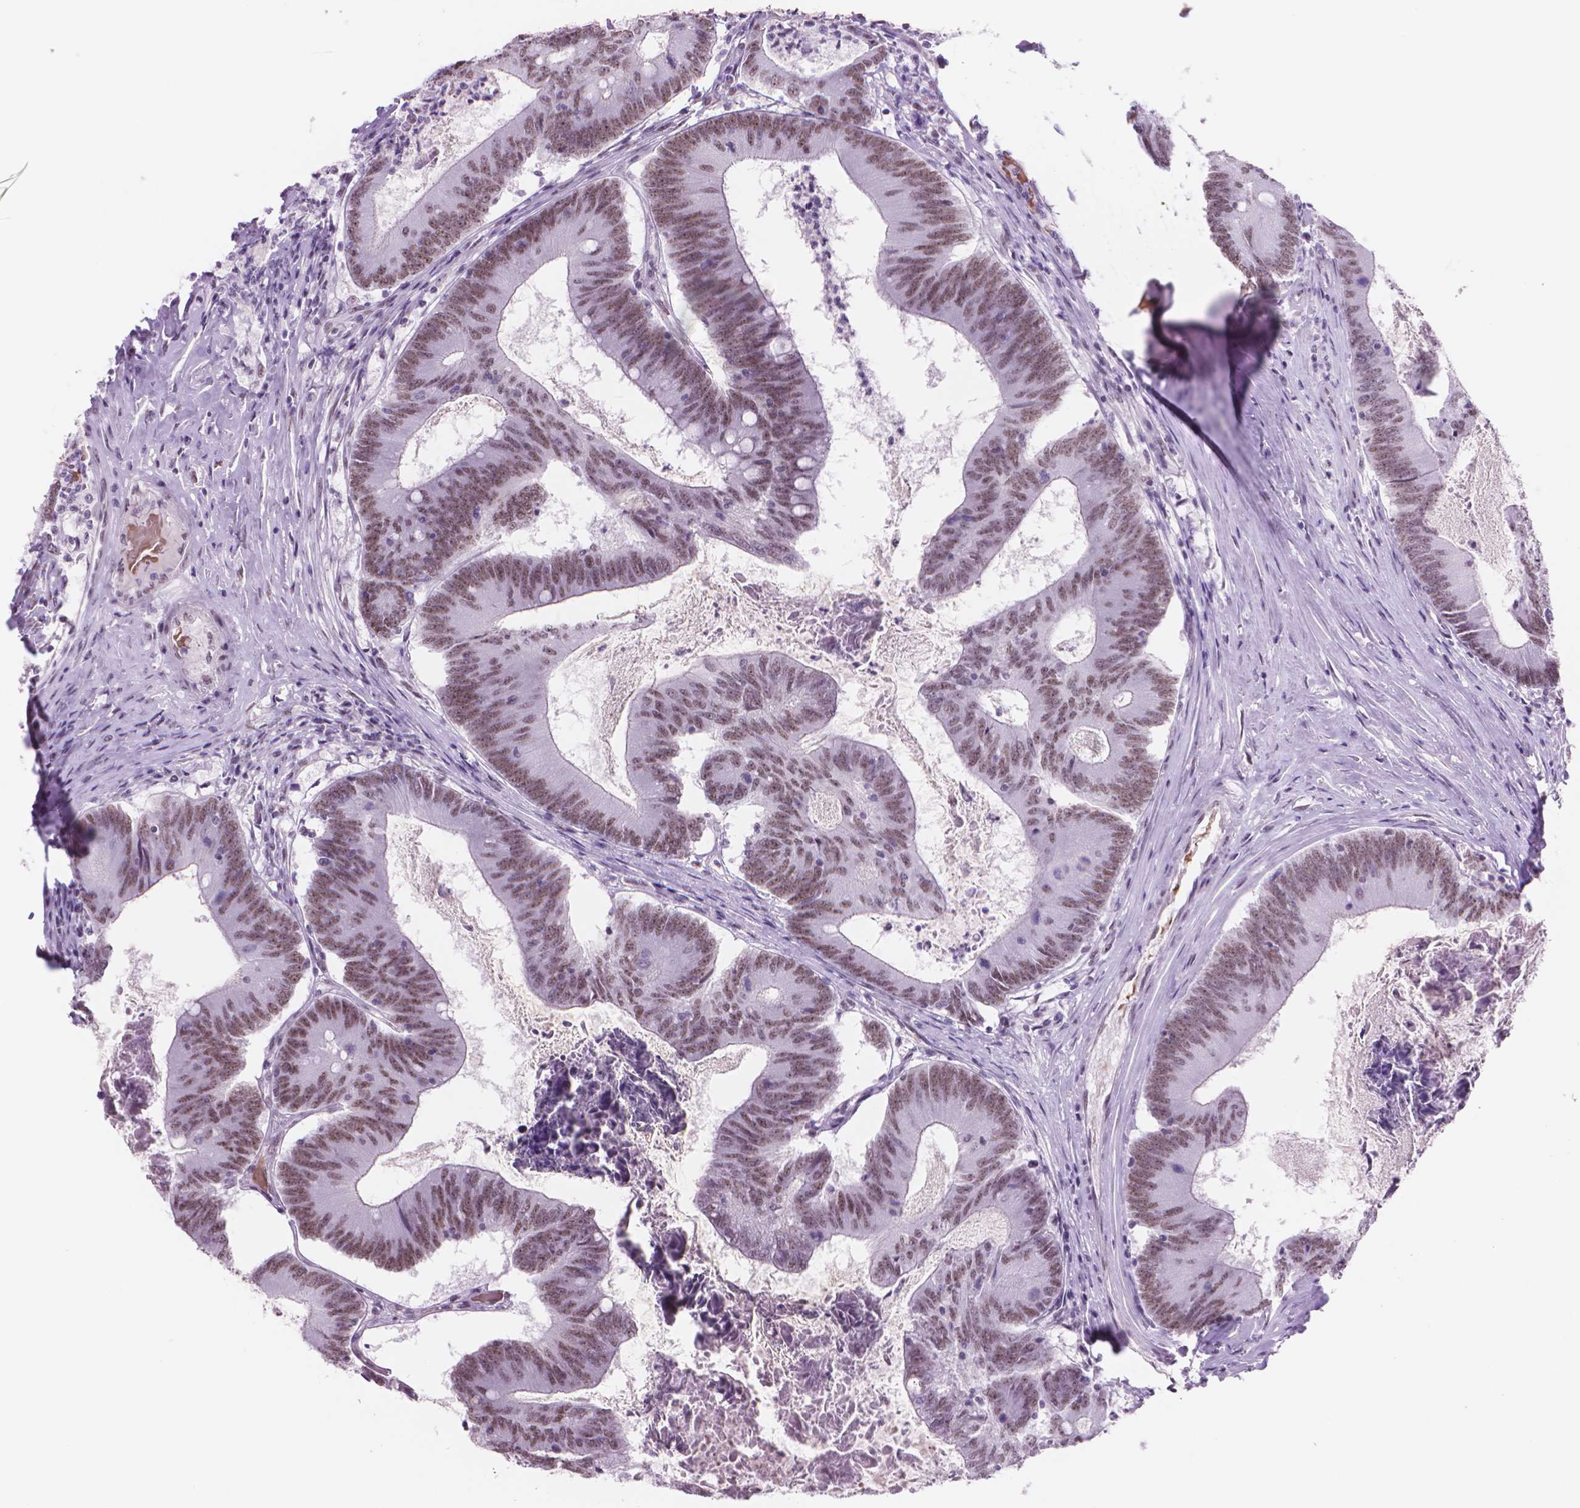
{"staining": {"intensity": "moderate", "quantity": ">75%", "location": "nuclear"}, "tissue": "colorectal cancer", "cell_type": "Tumor cells", "image_type": "cancer", "snomed": [{"axis": "morphology", "description": "Adenocarcinoma, NOS"}, {"axis": "topography", "description": "Colon"}], "caption": "IHC histopathology image of colorectal cancer stained for a protein (brown), which displays medium levels of moderate nuclear positivity in approximately >75% of tumor cells.", "gene": "POLR3D", "patient": {"sex": "female", "age": 70}}